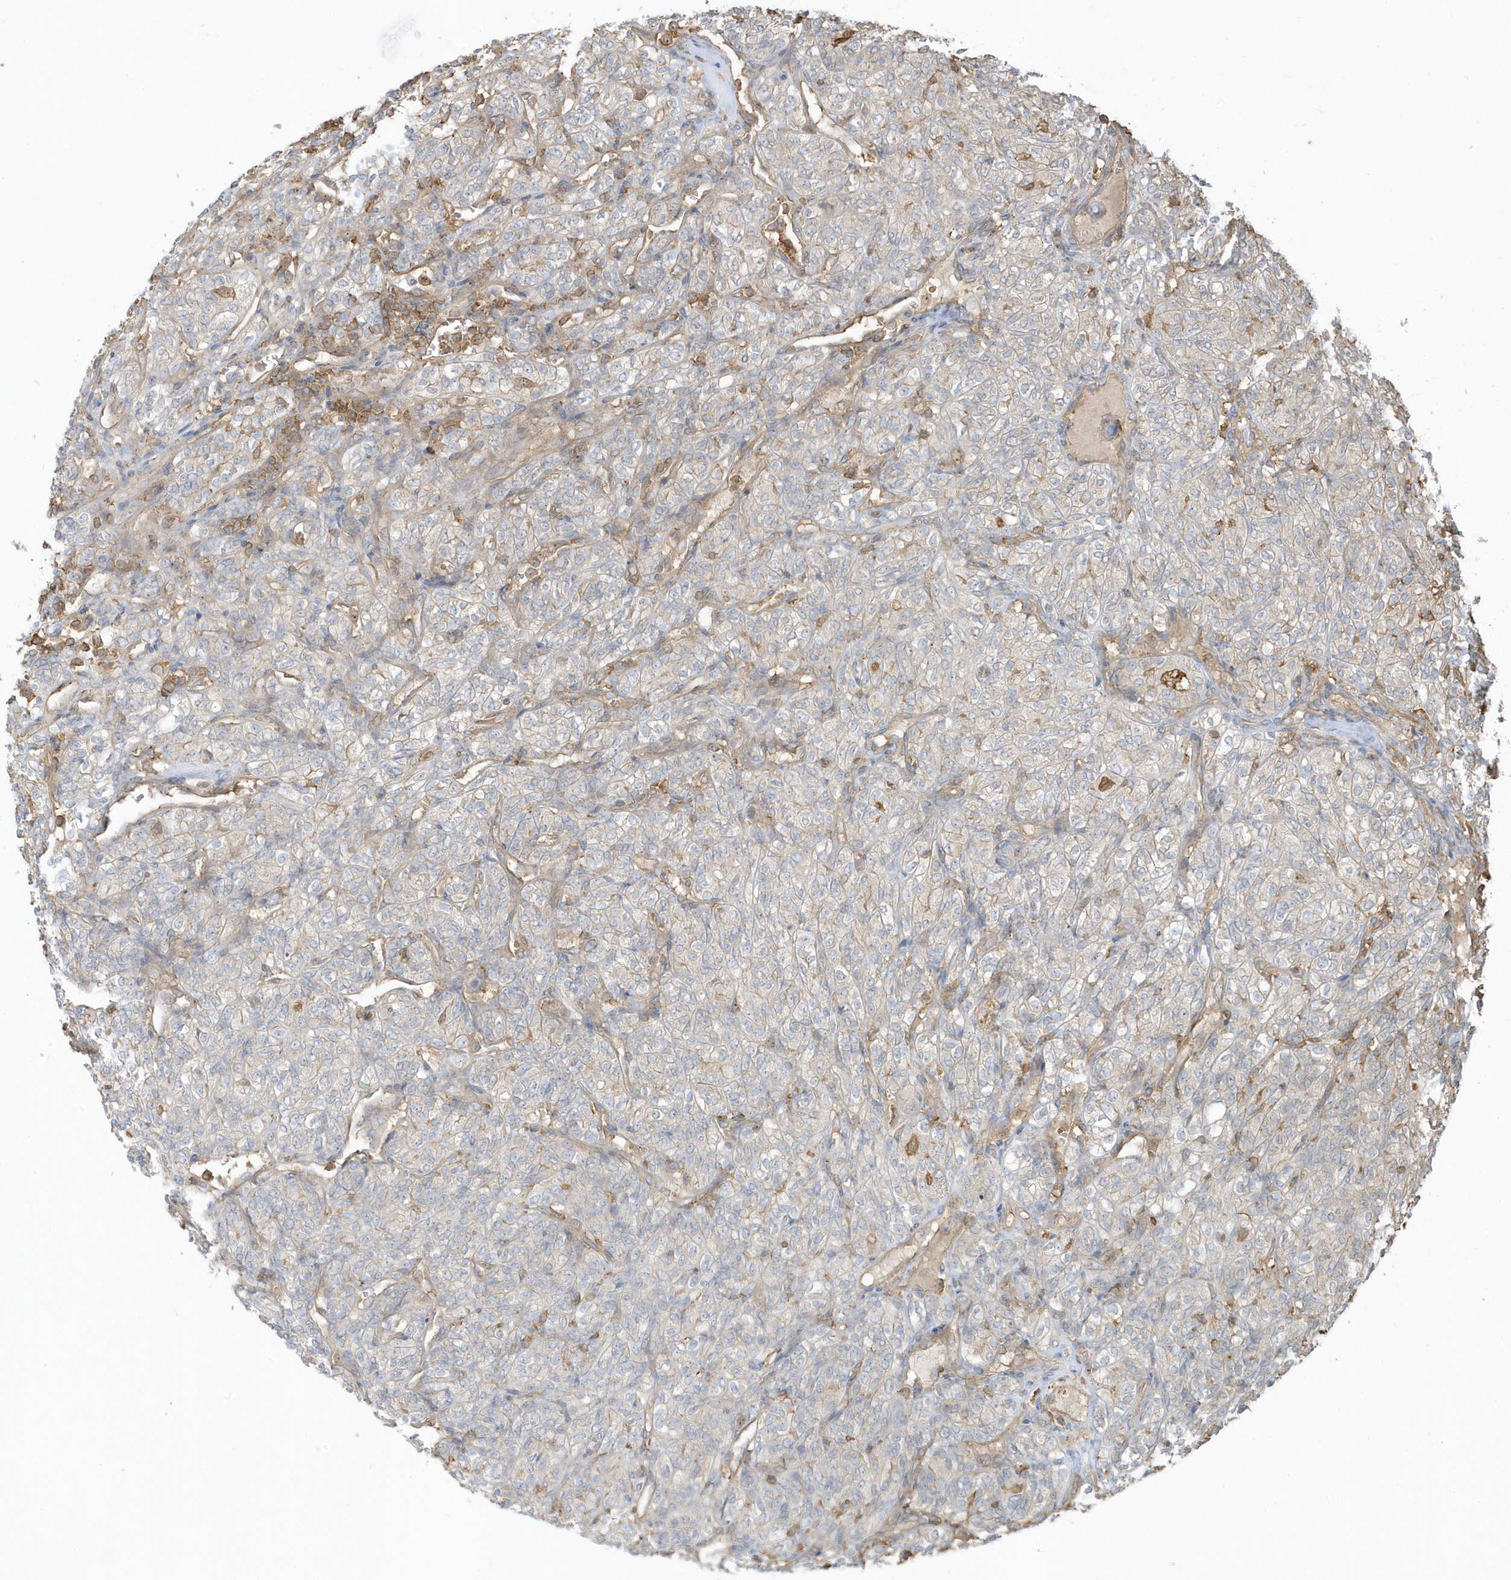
{"staining": {"intensity": "negative", "quantity": "none", "location": "none"}, "tissue": "renal cancer", "cell_type": "Tumor cells", "image_type": "cancer", "snomed": [{"axis": "morphology", "description": "Adenocarcinoma, NOS"}, {"axis": "topography", "description": "Kidney"}], "caption": "An immunohistochemistry photomicrograph of renal cancer is shown. There is no staining in tumor cells of renal cancer.", "gene": "ZBTB8A", "patient": {"sex": "male", "age": 77}}